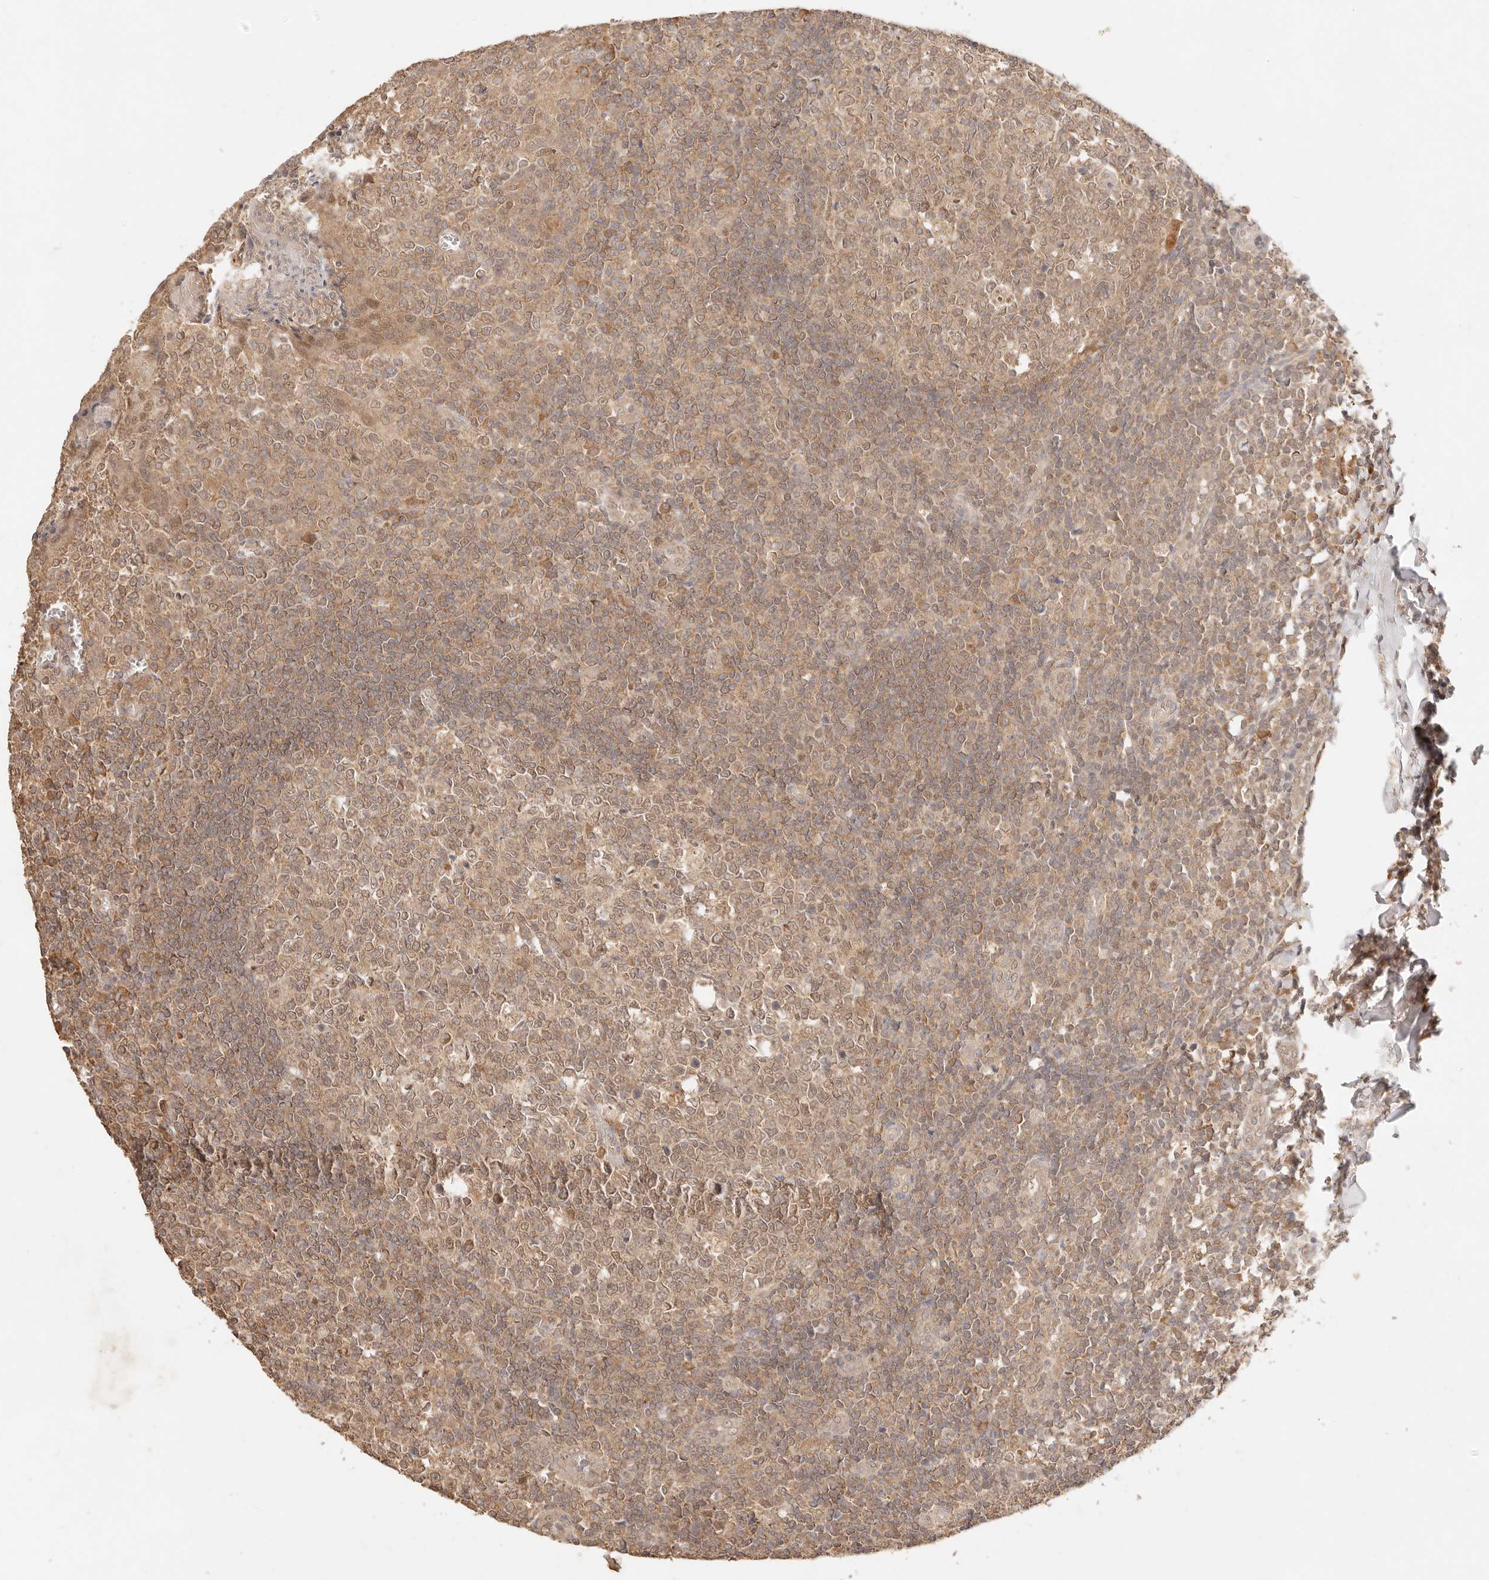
{"staining": {"intensity": "moderate", "quantity": ">75%", "location": "cytoplasmic/membranous,nuclear"}, "tissue": "tonsil", "cell_type": "Germinal center cells", "image_type": "normal", "snomed": [{"axis": "morphology", "description": "Normal tissue, NOS"}, {"axis": "topography", "description": "Tonsil"}], "caption": "Brown immunohistochemical staining in benign tonsil displays moderate cytoplasmic/membranous,nuclear staining in about >75% of germinal center cells.", "gene": "TRIM11", "patient": {"sex": "female", "age": 19}}